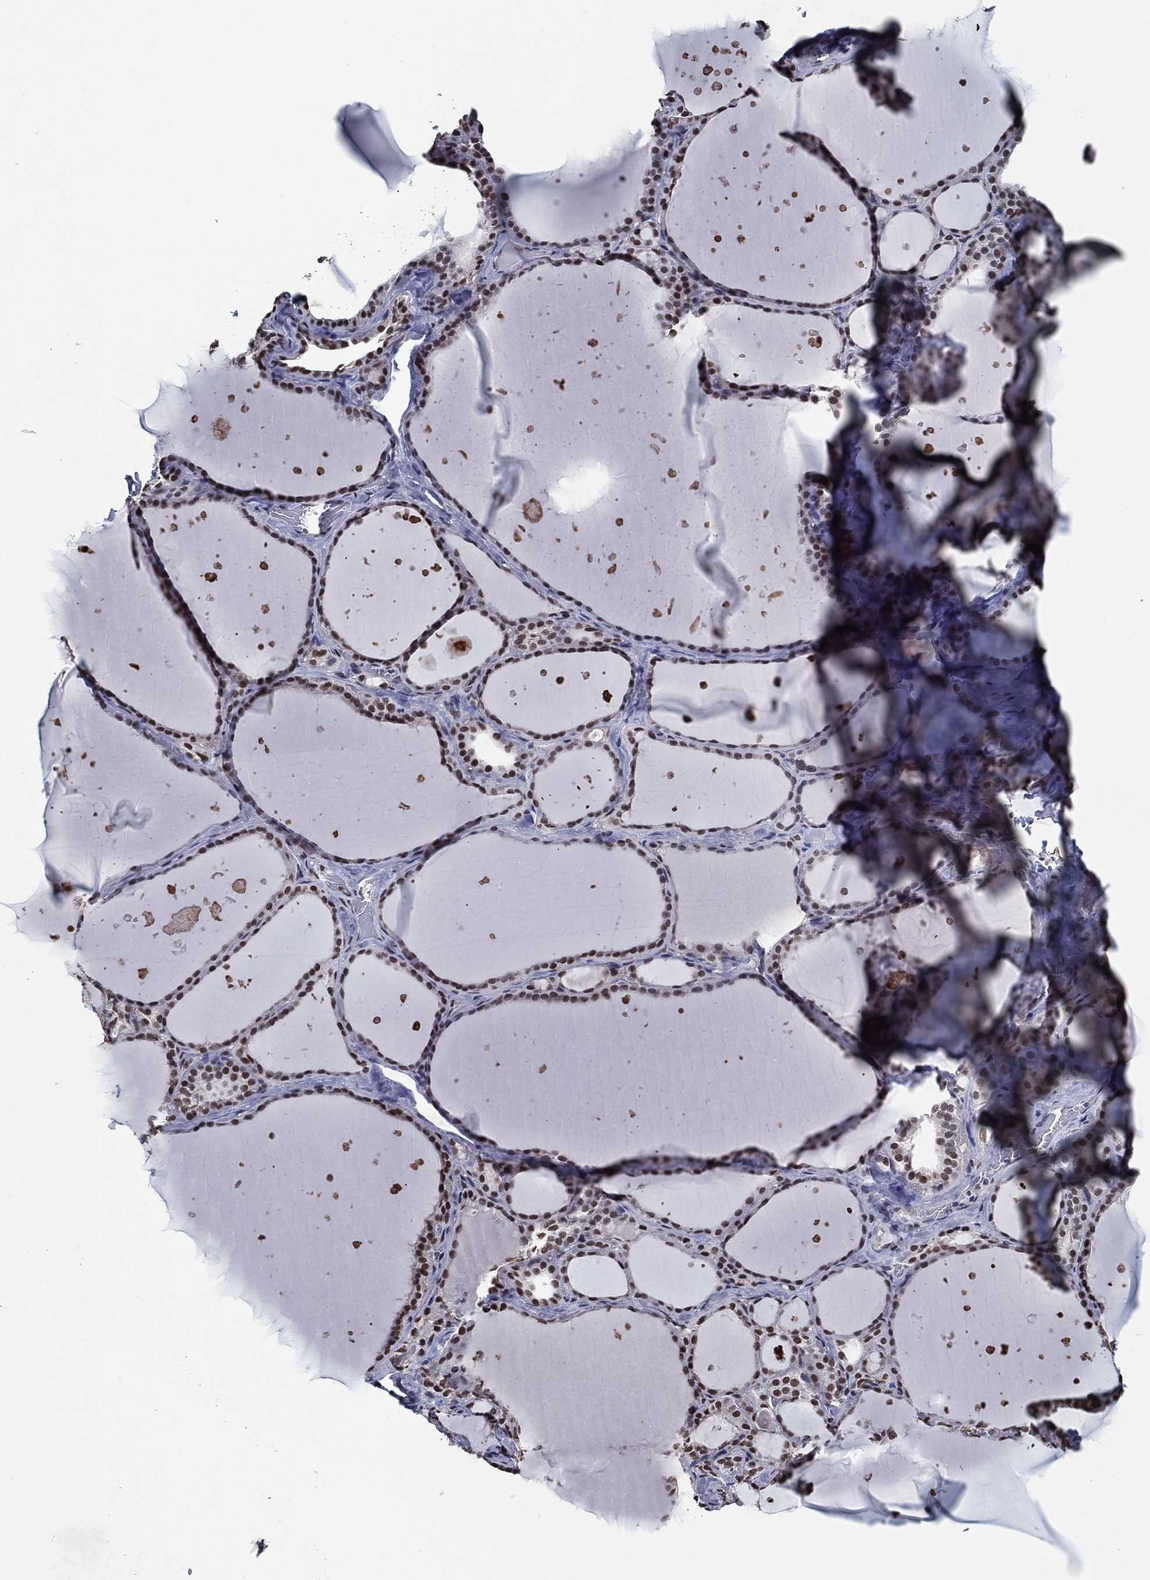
{"staining": {"intensity": "moderate", "quantity": "25%-75%", "location": "nuclear"}, "tissue": "thyroid gland", "cell_type": "Glandular cells", "image_type": "normal", "snomed": [{"axis": "morphology", "description": "Normal tissue, NOS"}, {"axis": "topography", "description": "Thyroid gland"}], "caption": "Benign thyroid gland was stained to show a protein in brown. There is medium levels of moderate nuclear staining in approximately 25%-75% of glandular cells. Using DAB (3,3'-diaminobenzidine) (brown) and hematoxylin (blue) stains, captured at high magnification using brightfield microscopy.", "gene": "ZBTB42", "patient": {"sex": "male", "age": 63}}